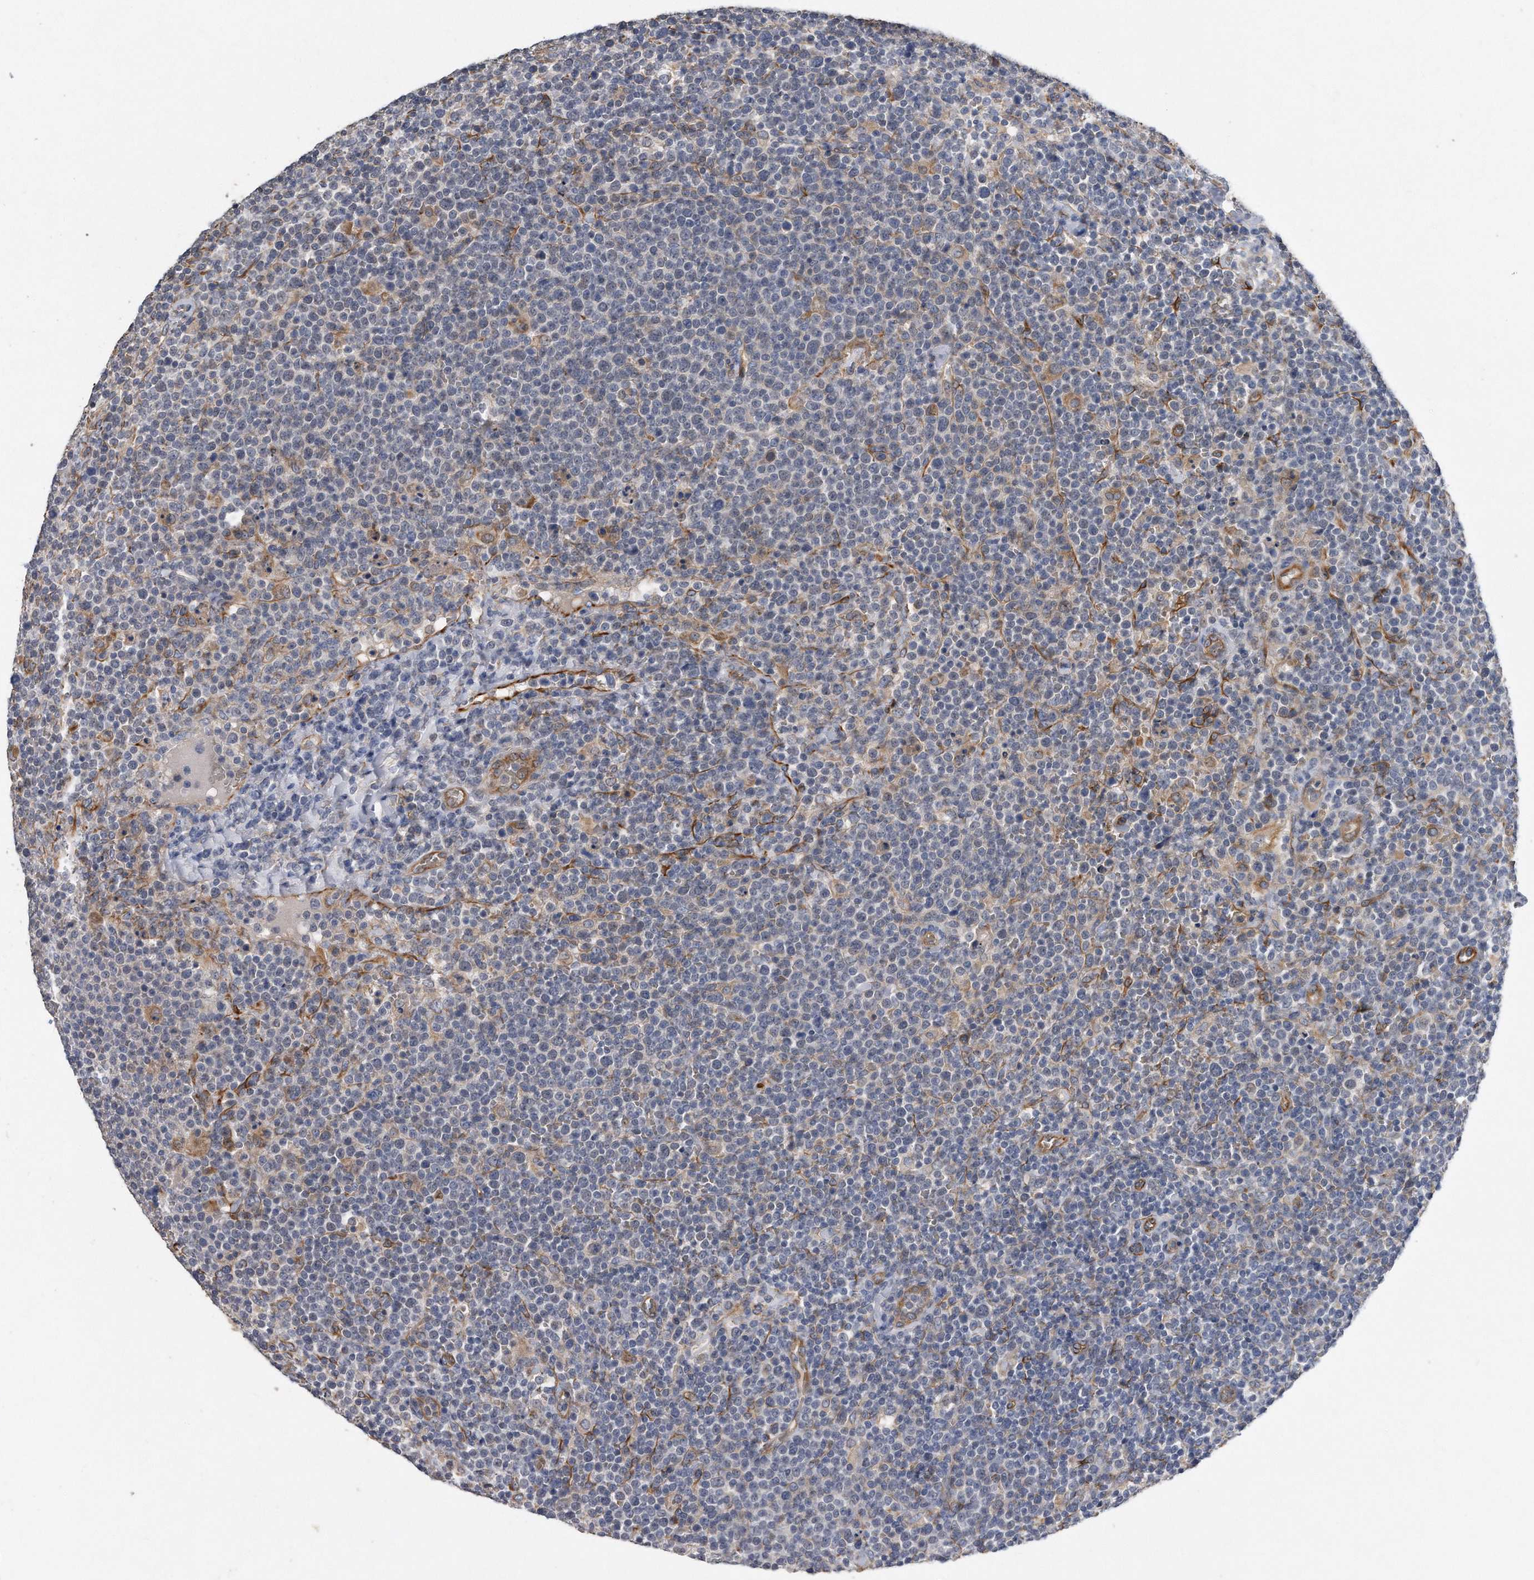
{"staining": {"intensity": "negative", "quantity": "none", "location": "none"}, "tissue": "lymphoma", "cell_type": "Tumor cells", "image_type": "cancer", "snomed": [{"axis": "morphology", "description": "Malignant lymphoma, non-Hodgkin's type, High grade"}, {"axis": "topography", "description": "Lymph node"}], "caption": "DAB immunohistochemical staining of human high-grade malignant lymphoma, non-Hodgkin's type demonstrates no significant positivity in tumor cells.", "gene": "GPC1", "patient": {"sex": "male", "age": 61}}